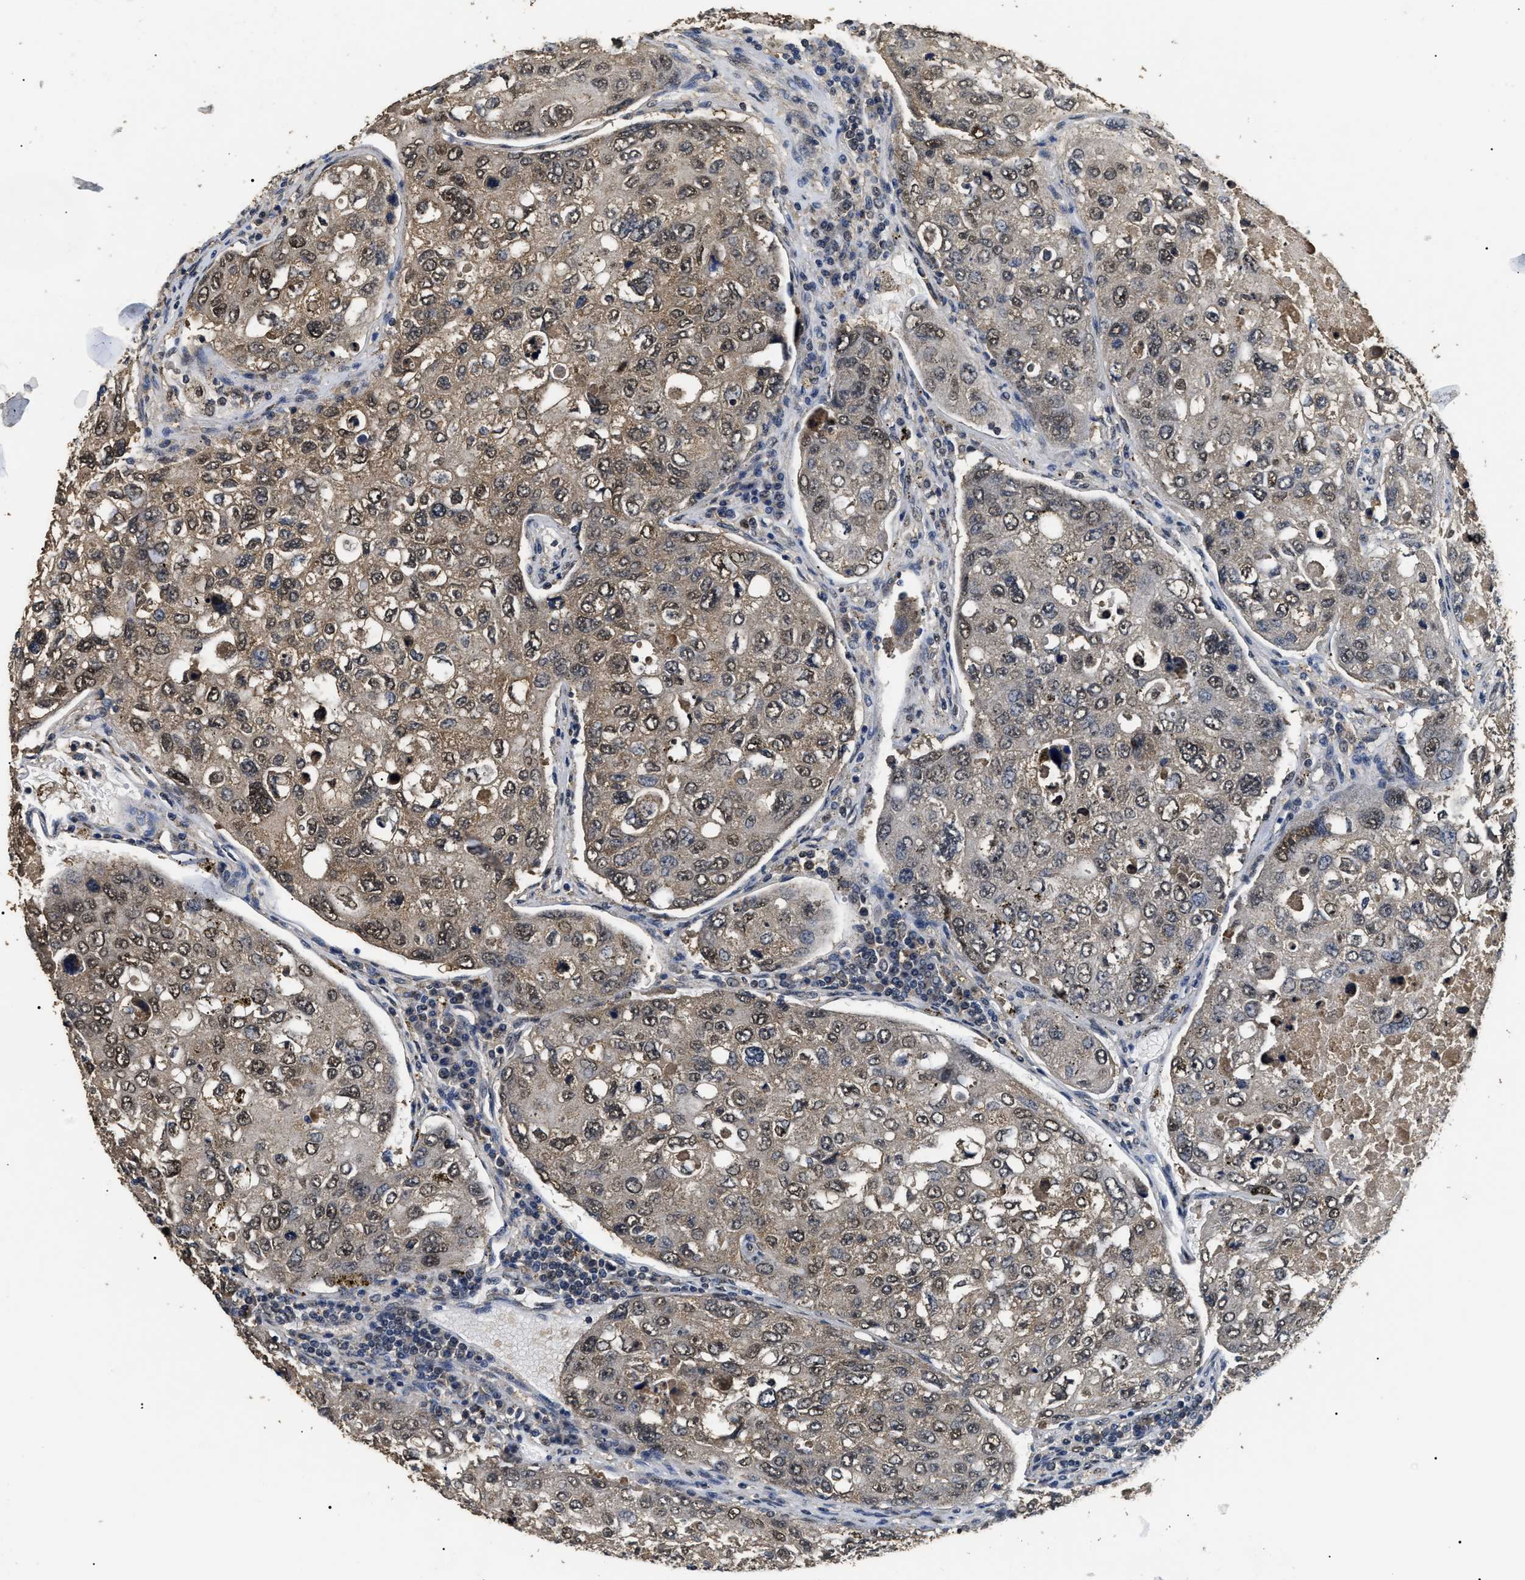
{"staining": {"intensity": "weak", "quantity": ">75%", "location": "cytoplasmic/membranous,nuclear"}, "tissue": "urothelial cancer", "cell_type": "Tumor cells", "image_type": "cancer", "snomed": [{"axis": "morphology", "description": "Urothelial carcinoma, High grade"}, {"axis": "topography", "description": "Lymph node"}, {"axis": "topography", "description": "Urinary bladder"}], "caption": "The photomicrograph demonstrates immunohistochemical staining of urothelial cancer. There is weak cytoplasmic/membranous and nuclear positivity is present in about >75% of tumor cells.", "gene": "PSMD8", "patient": {"sex": "male", "age": 51}}